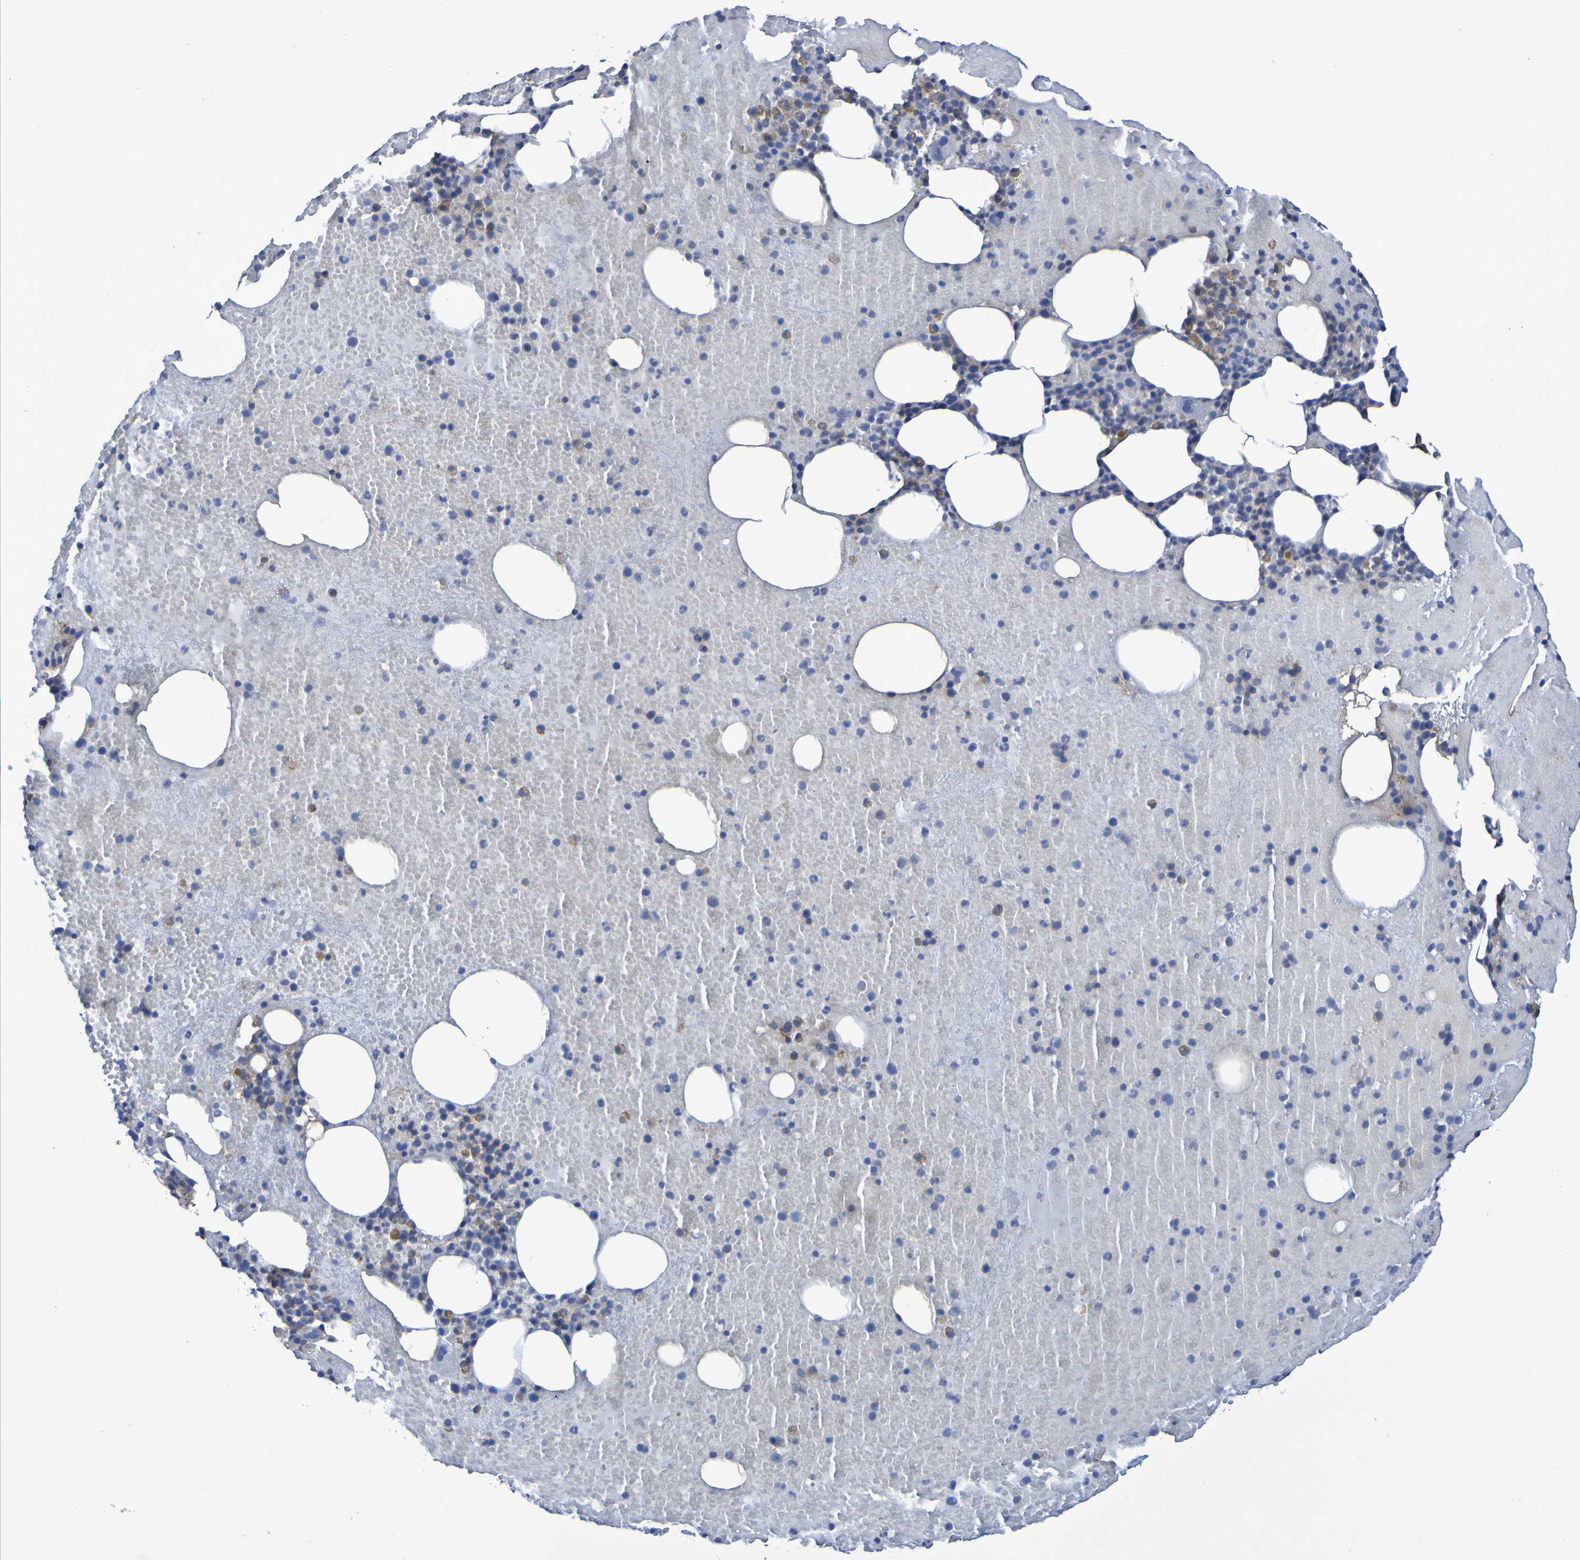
{"staining": {"intensity": "weak", "quantity": "25%-75%", "location": "cytoplasmic/membranous"}, "tissue": "bone marrow", "cell_type": "Hematopoietic cells", "image_type": "normal", "snomed": [{"axis": "morphology", "description": "Normal tissue, NOS"}, {"axis": "morphology", "description": "Inflammation, NOS"}, {"axis": "topography", "description": "Bone marrow"}], "caption": "IHC micrograph of normal bone marrow stained for a protein (brown), which demonstrates low levels of weak cytoplasmic/membranous positivity in approximately 25%-75% of hematopoietic cells.", "gene": "SLC3A2", "patient": {"sex": "male", "age": 43}}